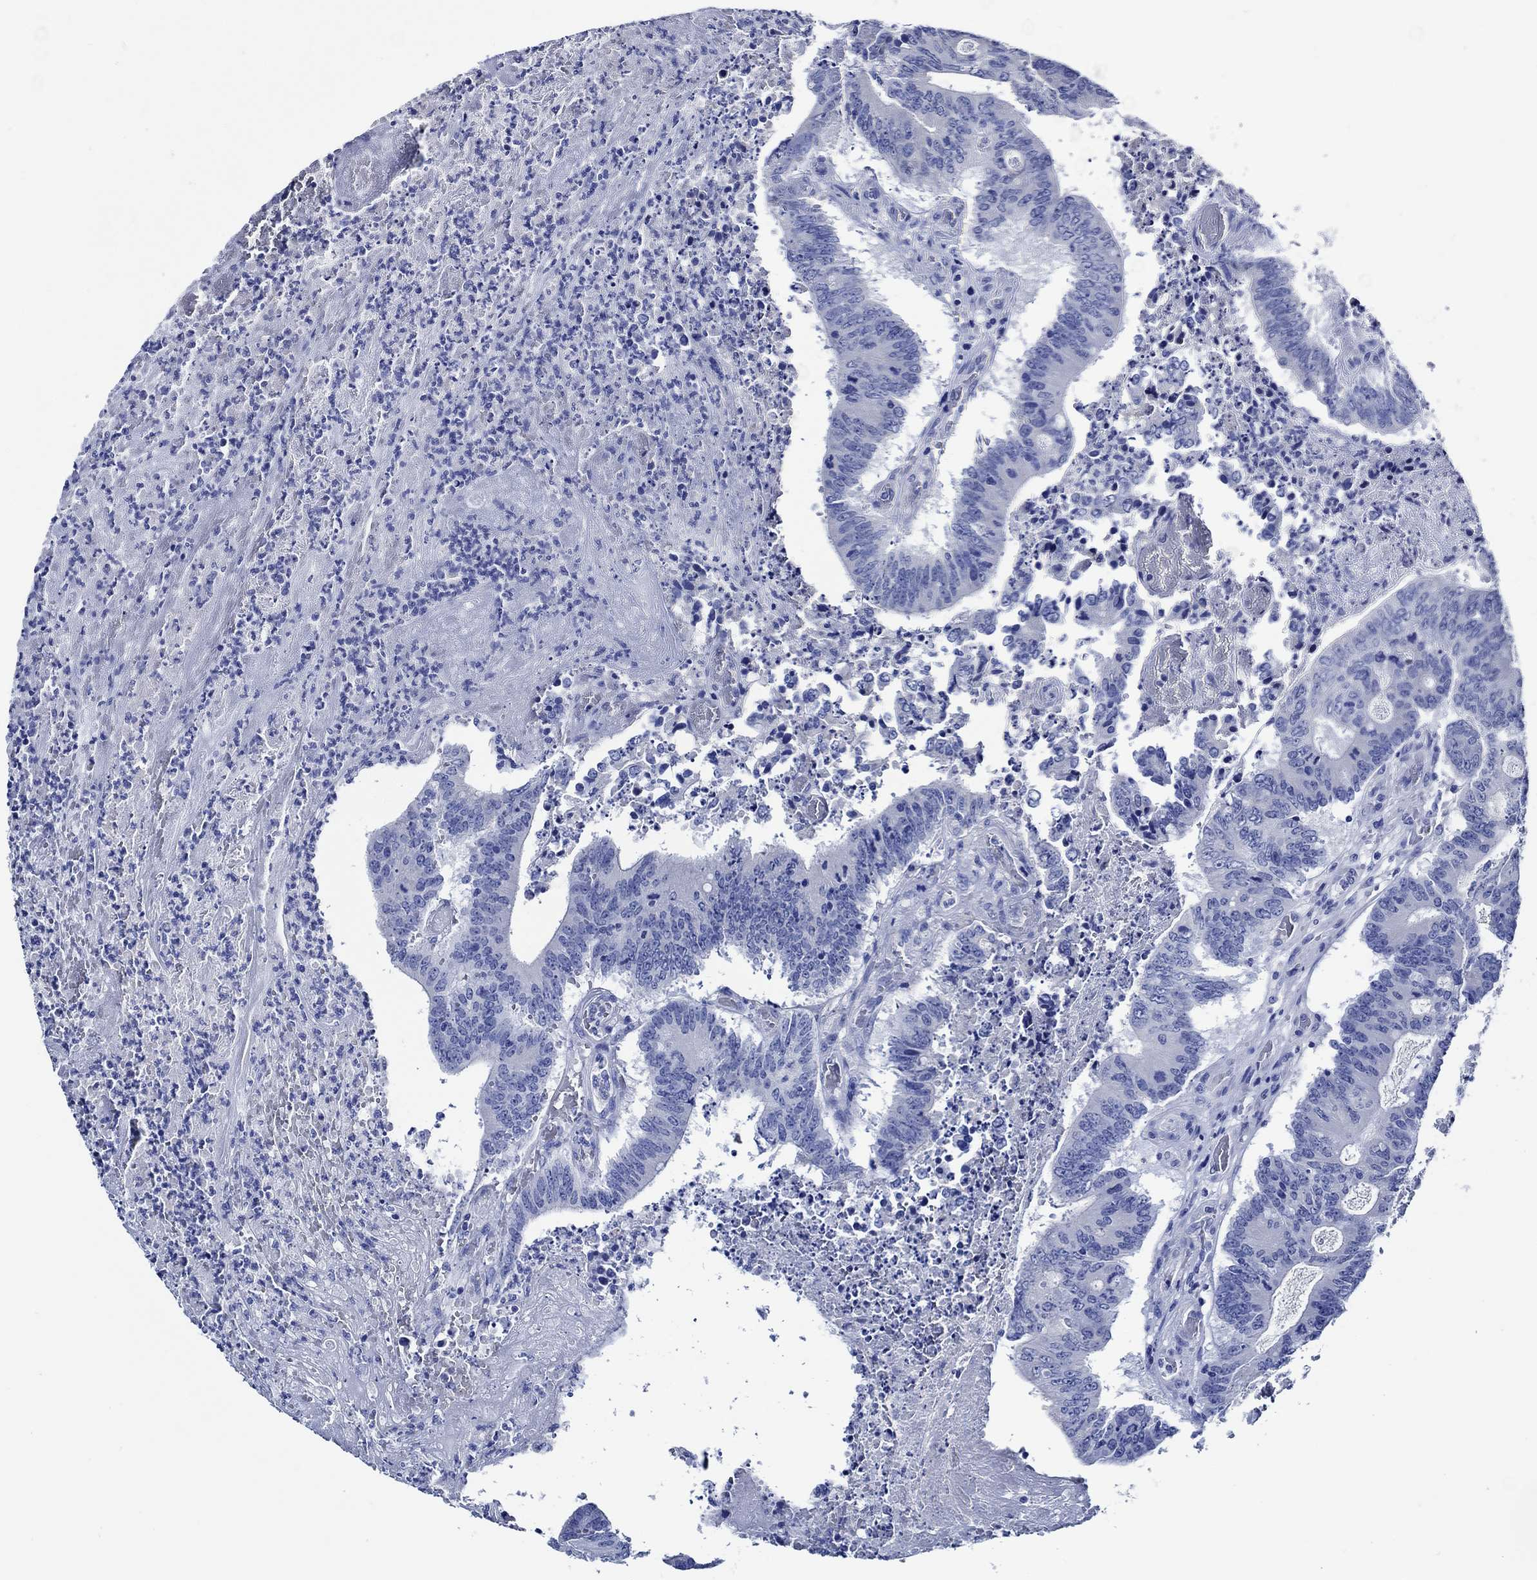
{"staining": {"intensity": "negative", "quantity": "none", "location": "none"}, "tissue": "colorectal cancer", "cell_type": "Tumor cells", "image_type": "cancer", "snomed": [{"axis": "morphology", "description": "Adenocarcinoma, NOS"}, {"axis": "topography", "description": "Colon"}], "caption": "Tumor cells show no significant positivity in adenocarcinoma (colorectal). Nuclei are stained in blue.", "gene": "WDR62", "patient": {"sex": "female", "age": 70}}